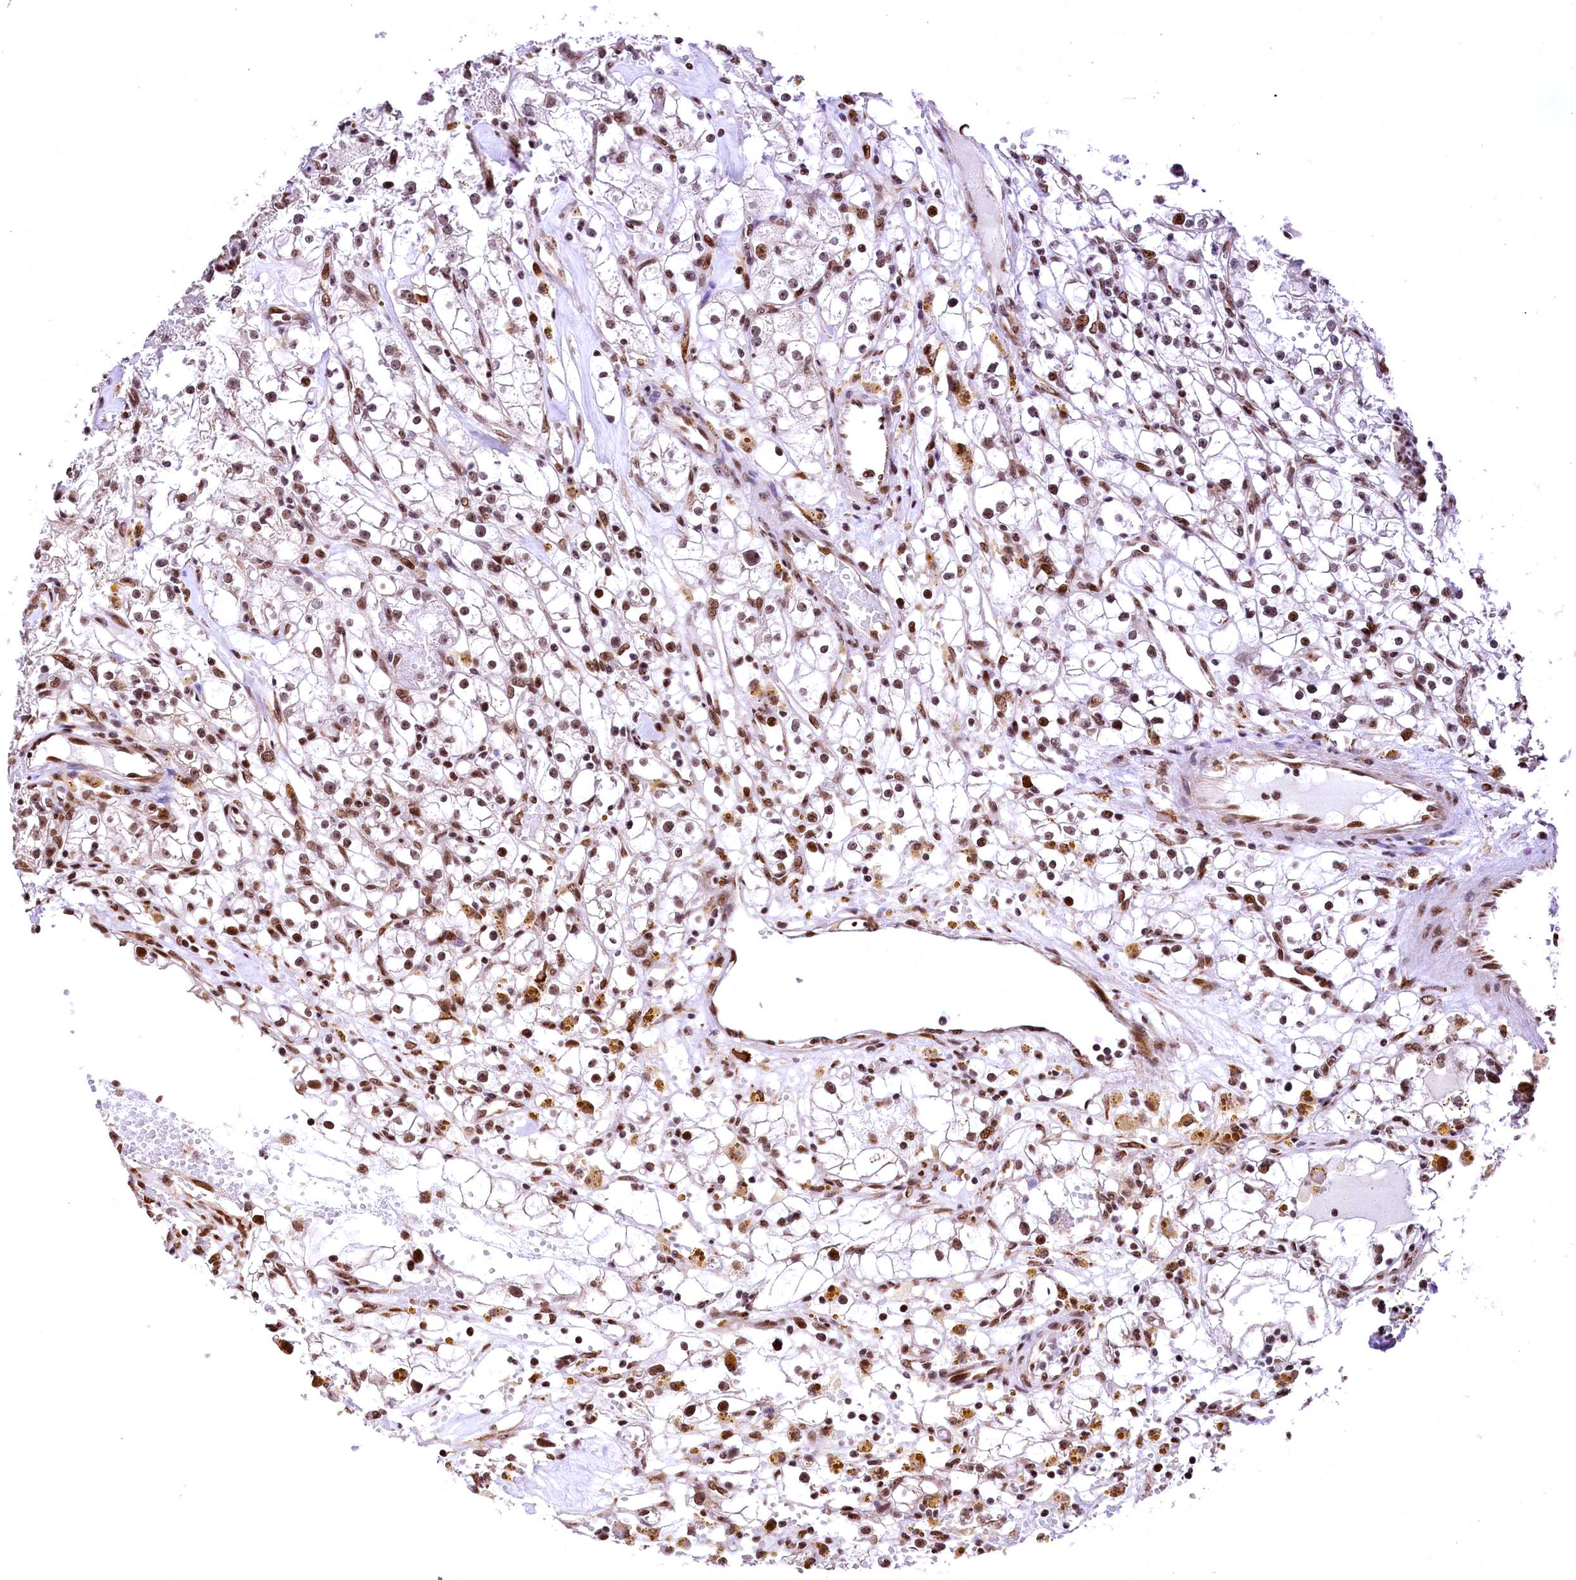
{"staining": {"intensity": "moderate", "quantity": "<25%", "location": "nuclear"}, "tissue": "renal cancer", "cell_type": "Tumor cells", "image_type": "cancer", "snomed": [{"axis": "morphology", "description": "Adenocarcinoma, NOS"}, {"axis": "topography", "description": "Kidney"}], "caption": "This photomicrograph displays immunohistochemistry staining of renal cancer (adenocarcinoma), with low moderate nuclear expression in approximately <25% of tumor cells.", "gene": "PDS5B", "patient": {"sex": "male", "age": 56}}